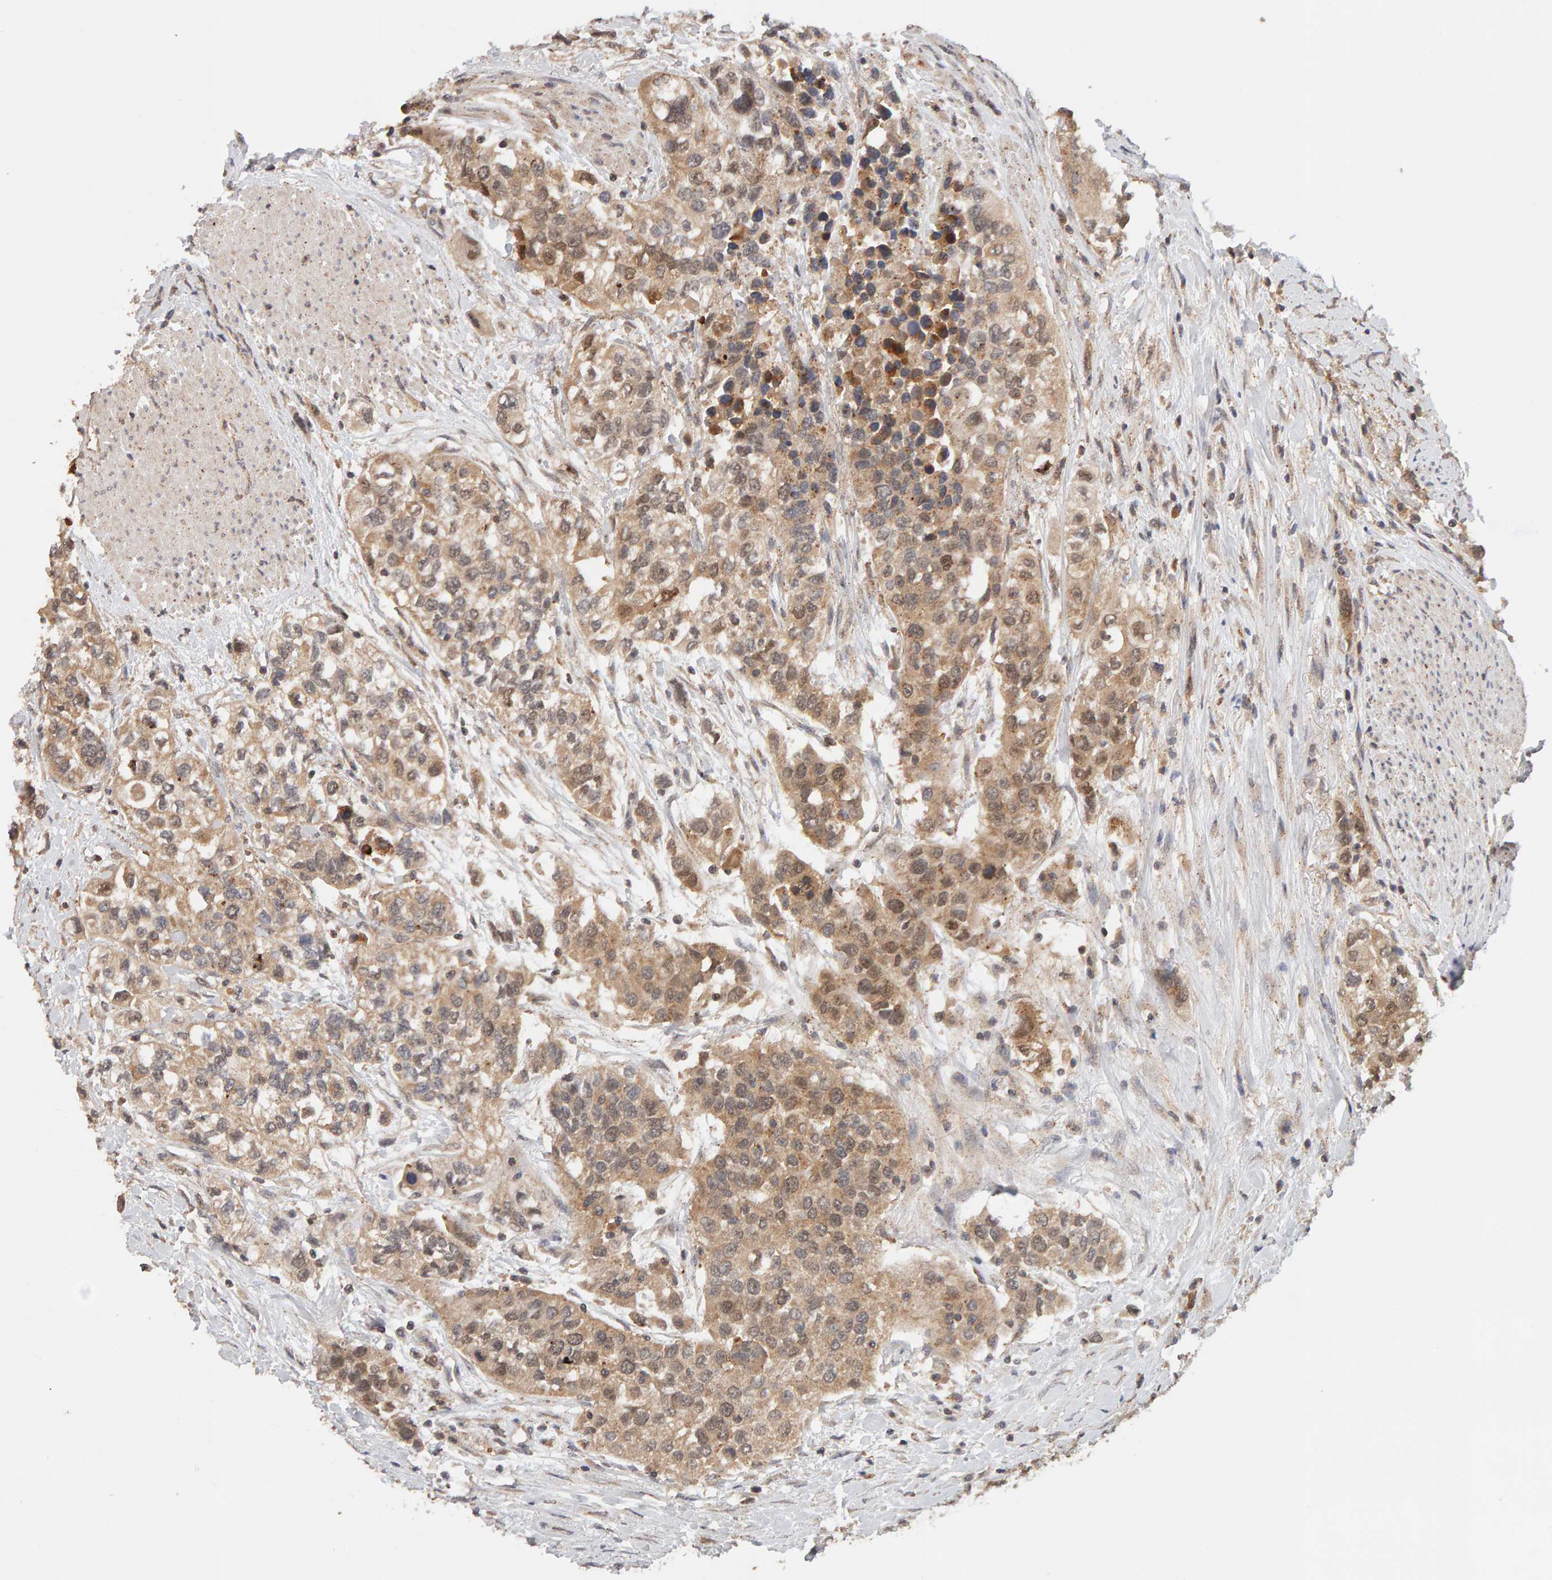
{"staining": {"intensity": "weak", "quantity": ">75%", "location": "cytoplasmic/membranous"}, "tissue": "urothelial cancer", "cell_type": "Tumor cells", "image_type": "cancer", "snomed": [{"axis": "morphology", "description": "Urothelial carcinoma, High grade"}, {"axis": "topography", "description": "Urinary bladder"}], "caption": "There is low levels of weak cytoplasmic/membranous staining in tumor cells of high-grade urothelial carcinoma, as demonstrated by immunohistochemical staining (brown color).", "gene": "DNAJC7", "patient": {"sex": "female", "age": 80}}